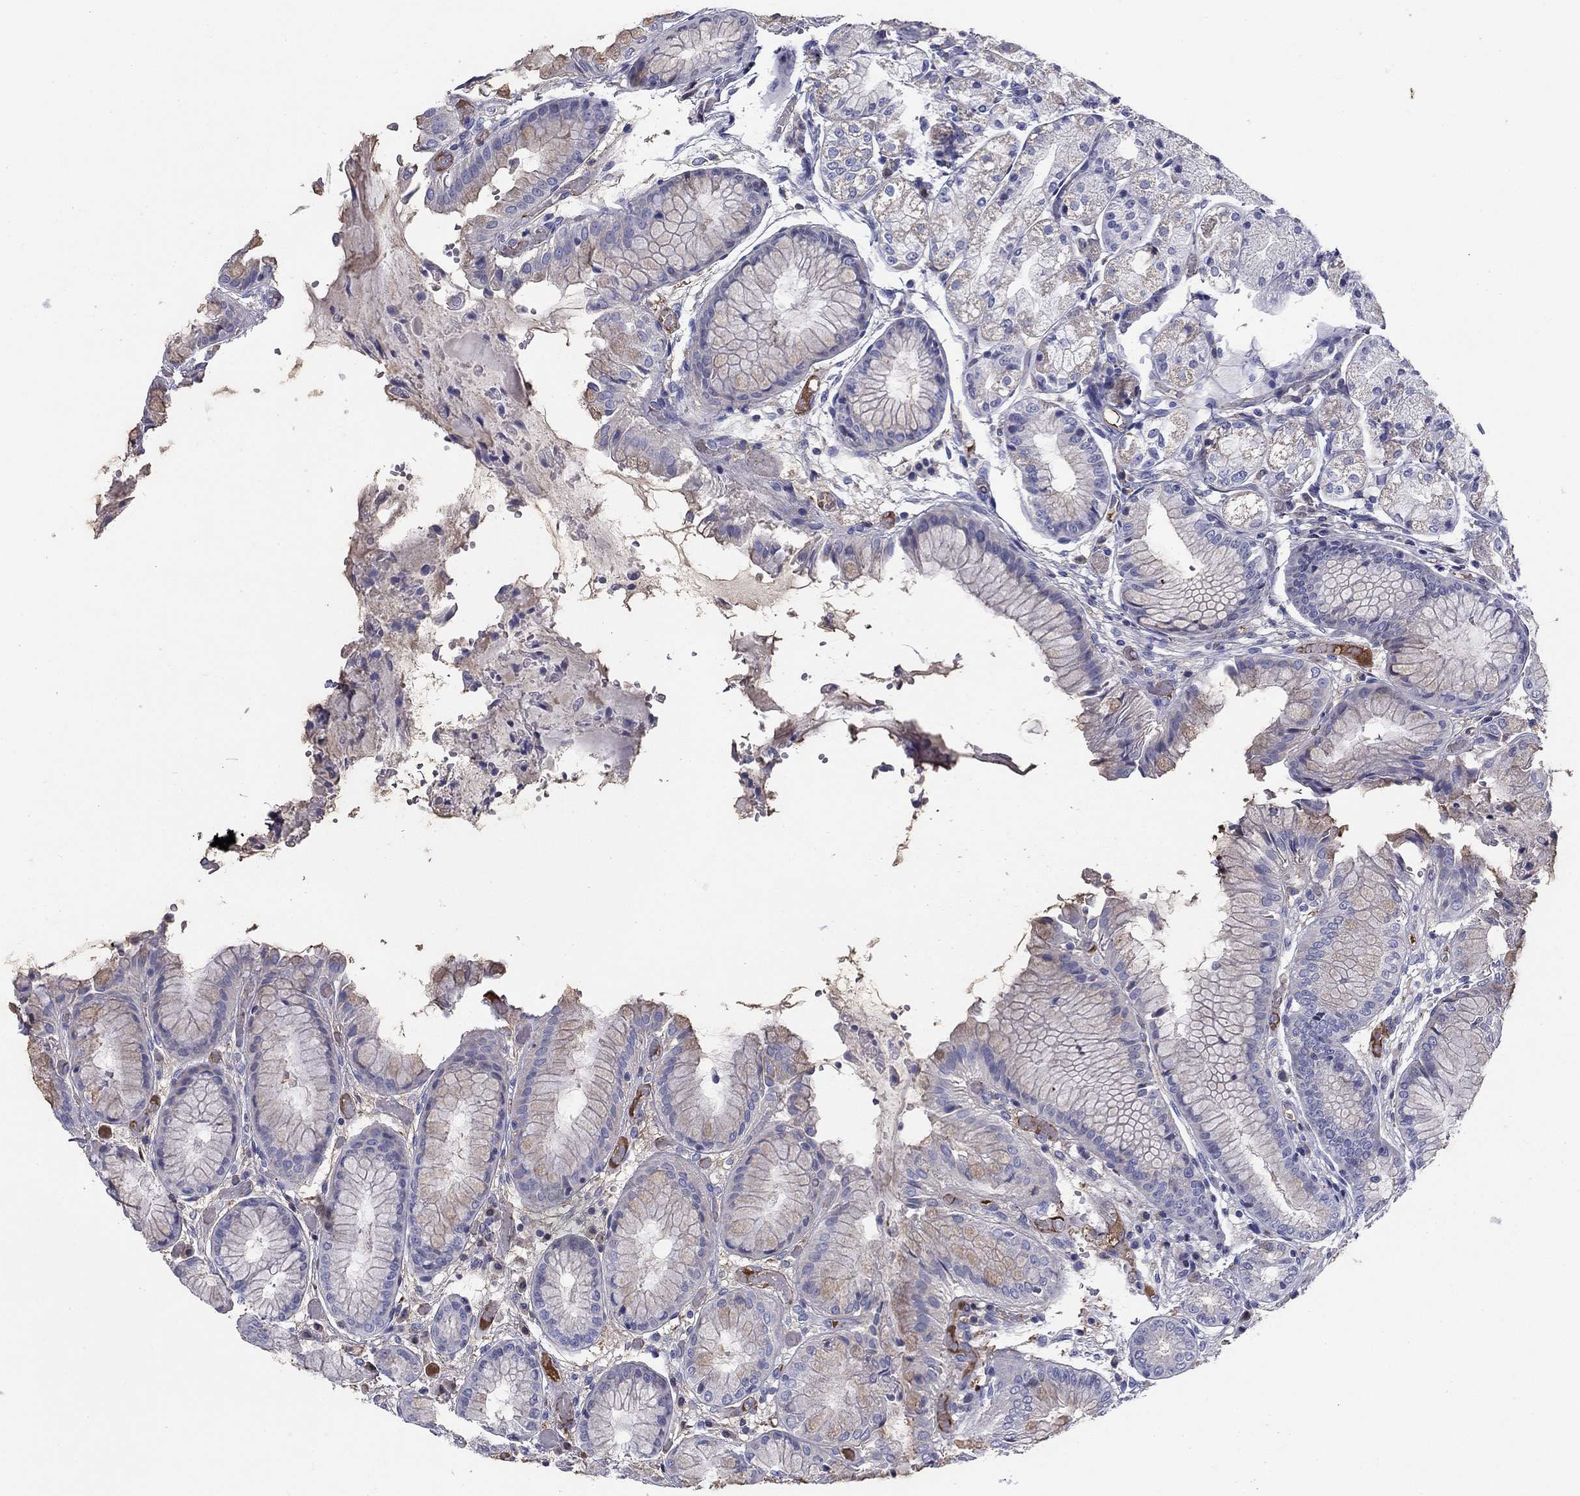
{"staining": {"intensity": "weak", "quantity": "<25%", "location": "cytoplasmic/membranous"}, "tissue": "stomach", "cell_type": "Glandular cells", "image_type": "normal", "snomed": [{"axis": "morphology", "description": "Normal tissue, NOS"}, {"axis": "topography", "description": "Stomach, upper"}], "caption": "Immunohistochemical staining of unremarkable human stomach displays no significant positivity in glandular cells.", "gene": "CPLX4", "patient": {"sex": "male", "age": 72}}